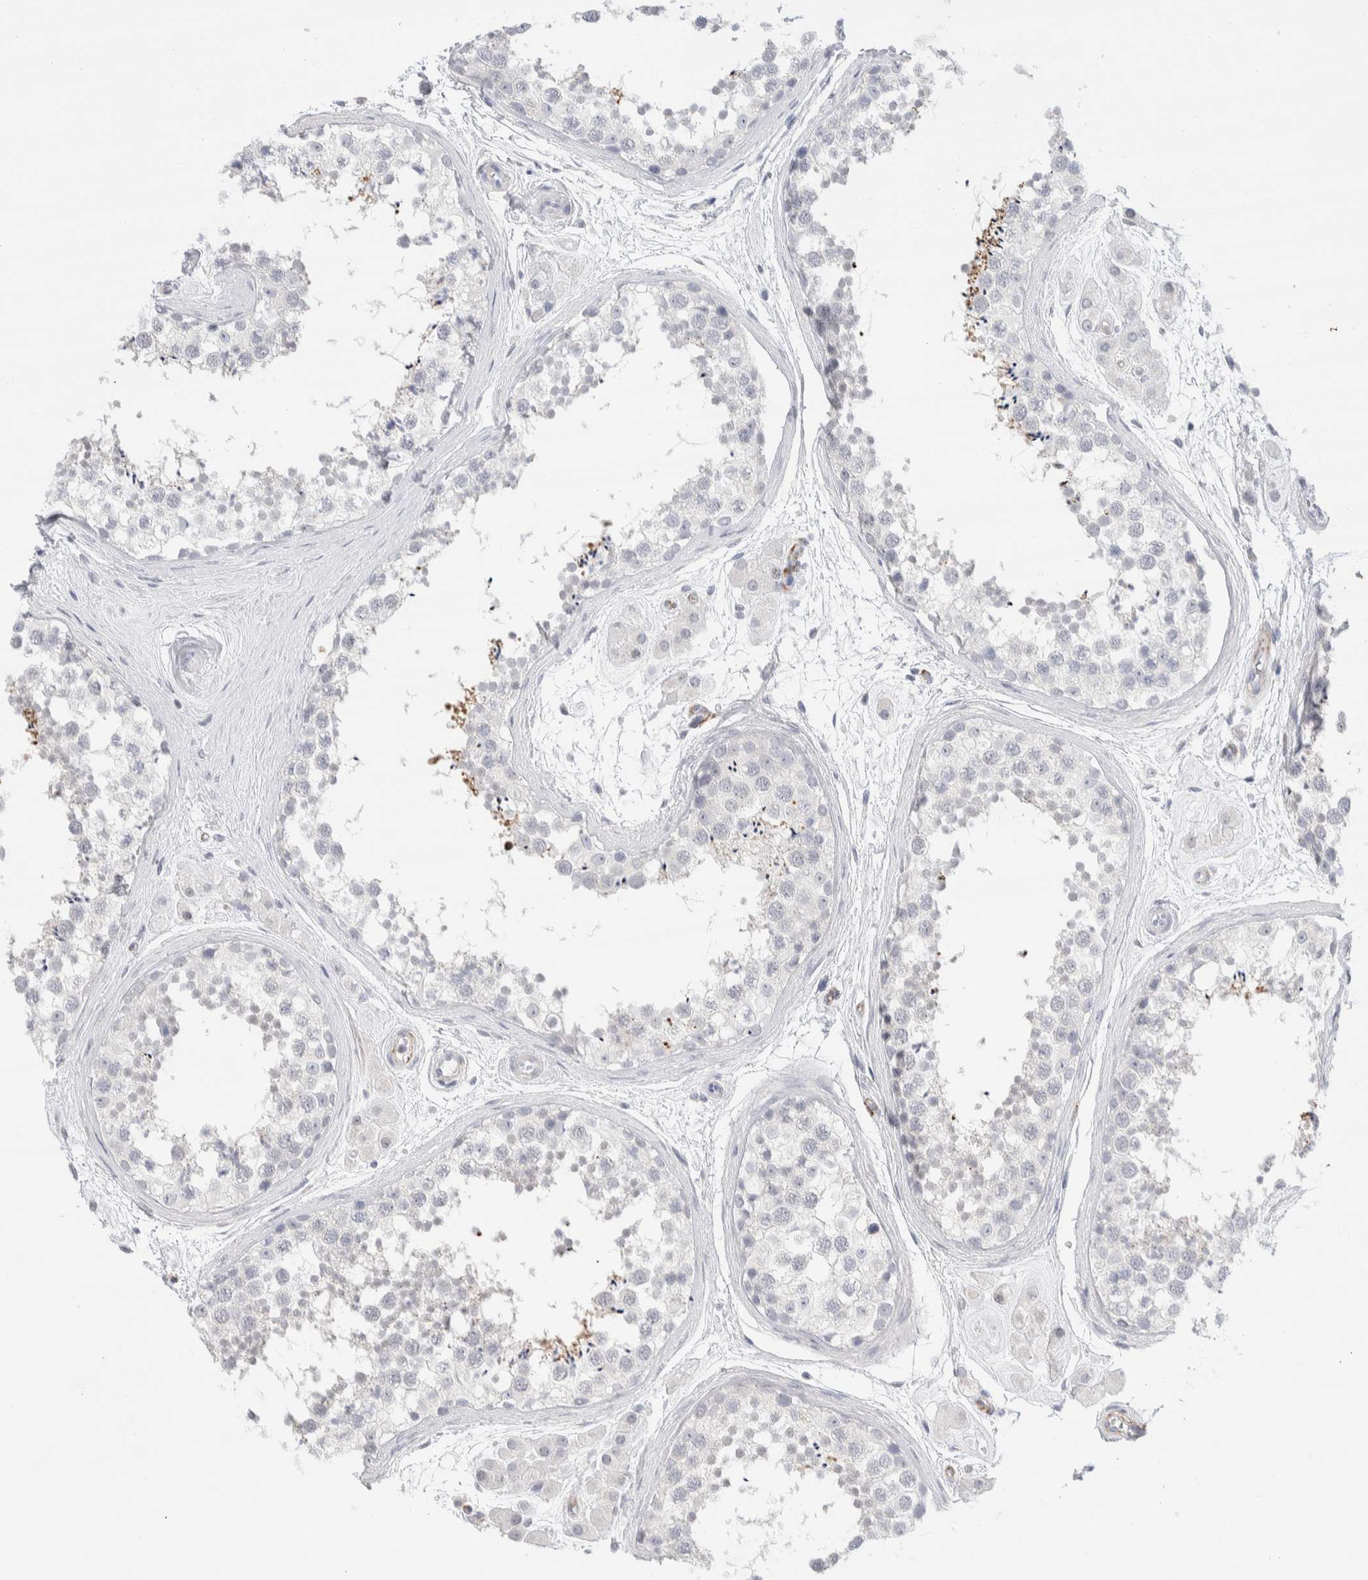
{"staining": {"intensity": "negative", "quantity": "none", "location": "none"}, "tissue": "testis", "cell_type": "Cells in seminiferous ducts", "image_type": "normal", "snomed": [{"axis": "morphology", "description": "Normal tissue, NOS"}, {"axis": "topography", "description": "Testis"}], "caption": "A photomicrograph of testis stained for a protein demonstrates no brown staining in cells in seminiferous ducts. The staining is performed using DAB (3,3'-diaminobenzidine) brown chromogen with nuclei counter-stained in using hematoxylin.", "gene": "SEPTIN4", "patient": {"sex": "male", "age": 56}}